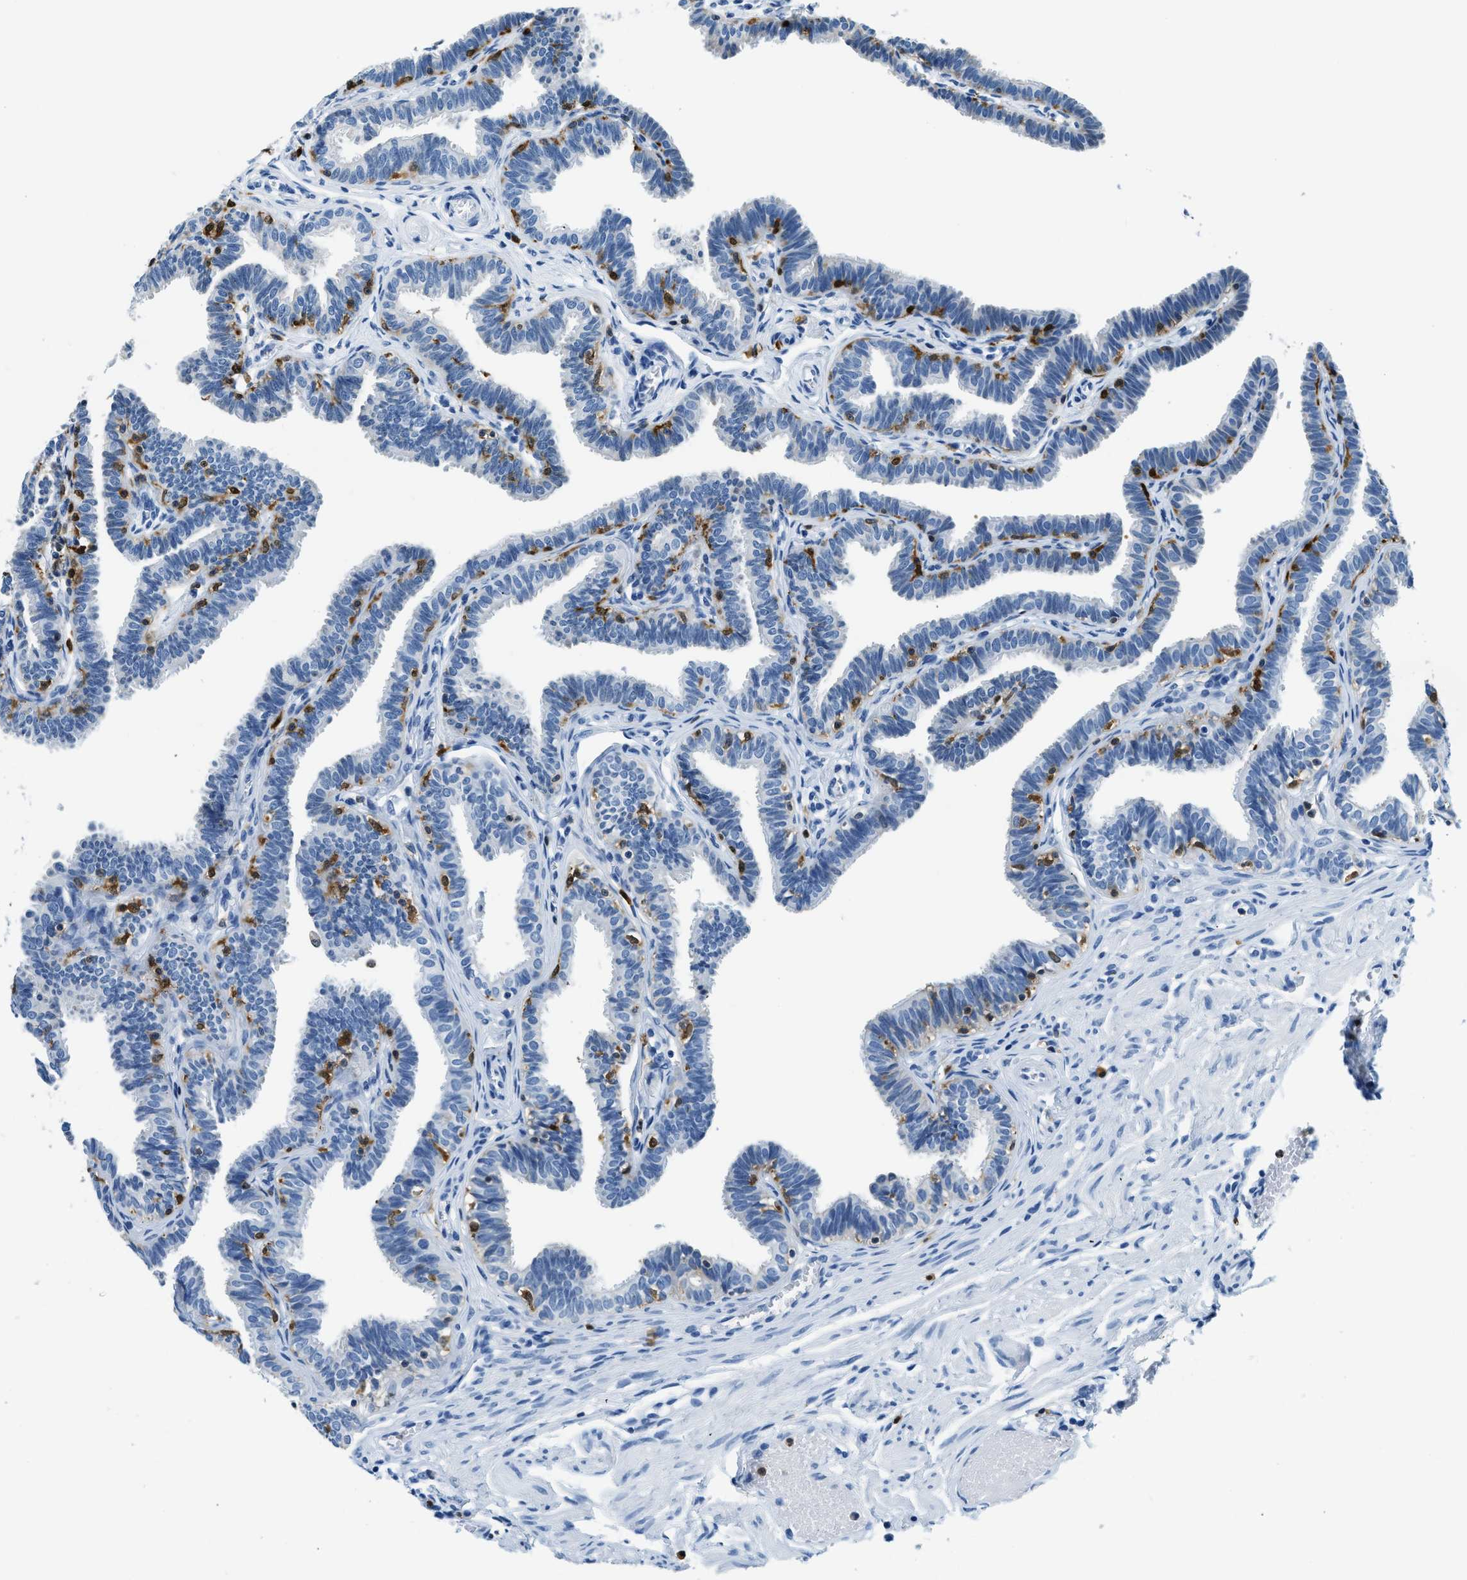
{"staining": {"intensity": "negative", "quantity": "none", "location": "none"}, "tissue": "fallopian tube", "cell_type": "Glandular cells", "image_type": "normal", "snomed": [{"axis": "morphology", "description": "Normal tissue, NOS"}, {"axis": "topography", "description": "Fallopian tube"}, {"axis": "topography", "description": "Ovary"}], "caption": "The histopathology image exhibits no staining of glandular cells in normal fallopian tube. (Stains: DAB (3,3'-diaminobenzidine) immunohistochemistry with hematoxylin counter stain, Microscopy: brightfield microscopy at high magnification).", "gene": "CAPG", "patient": {"sex": "female", "age": 23}}